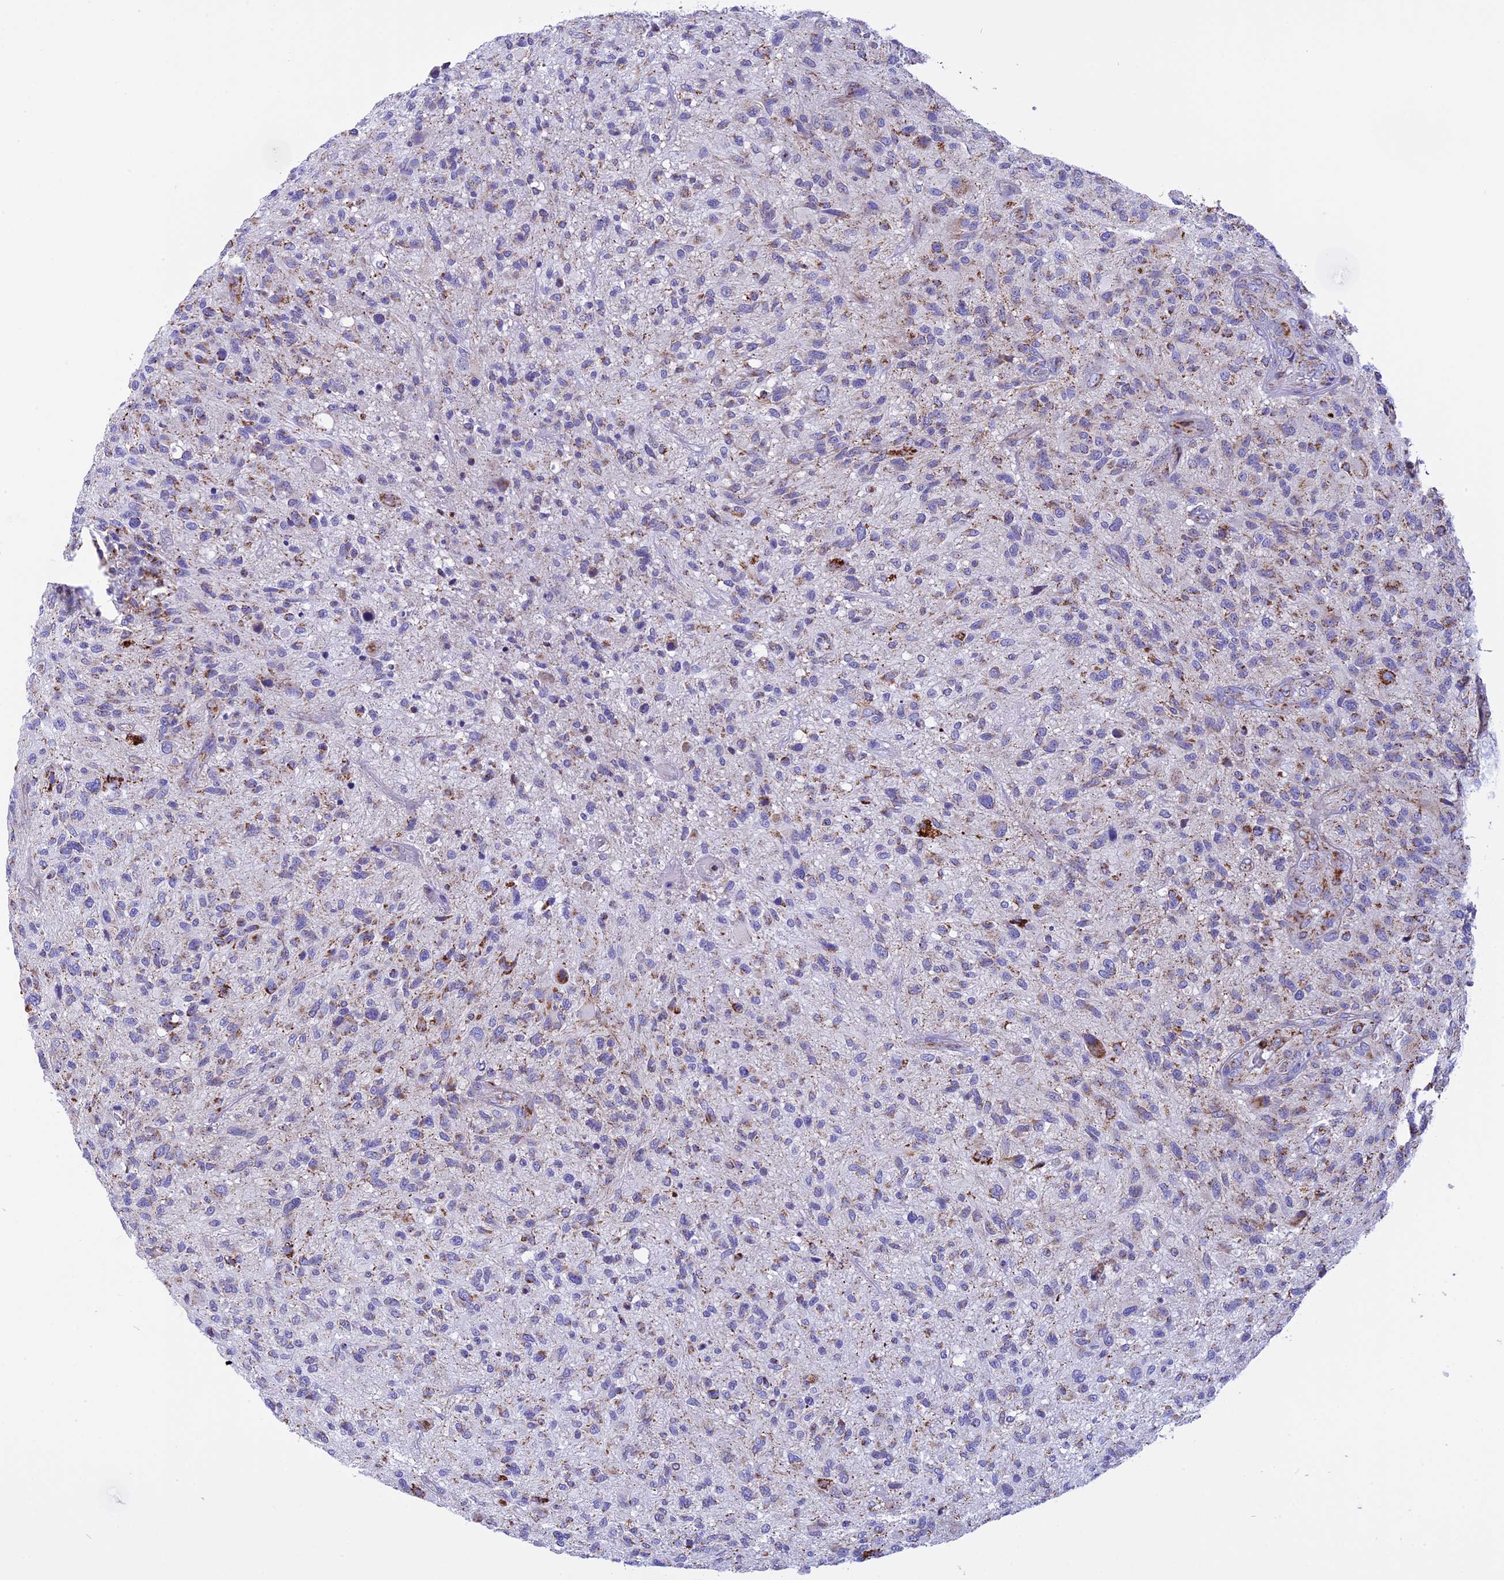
{"staining": {"intensity": "weak", "quantity": "<25%", "location": "cytoplasmic/membranous"}, "tissue": "glioma", "cell_type": "Tumor cells", "image_type": "cancer", "snomed": [{"axis": "morphology", "description": "Glioma, malignant, High grade"}, {"axis": "topography", "description": "Brain"}], "caption": "Immunohistochemistry of high-grade glioma (malignant) reveals no positivity in tumor cells. Brightfield microscopy of immunohistochemistry (IHC) stained with DAB (3,3'-diaminobenzidine) (brown) and hematoxylin (blue), captured at high magnification.", "gene": "KCNG1", "patient": {"sex": "male", "age": 47}}